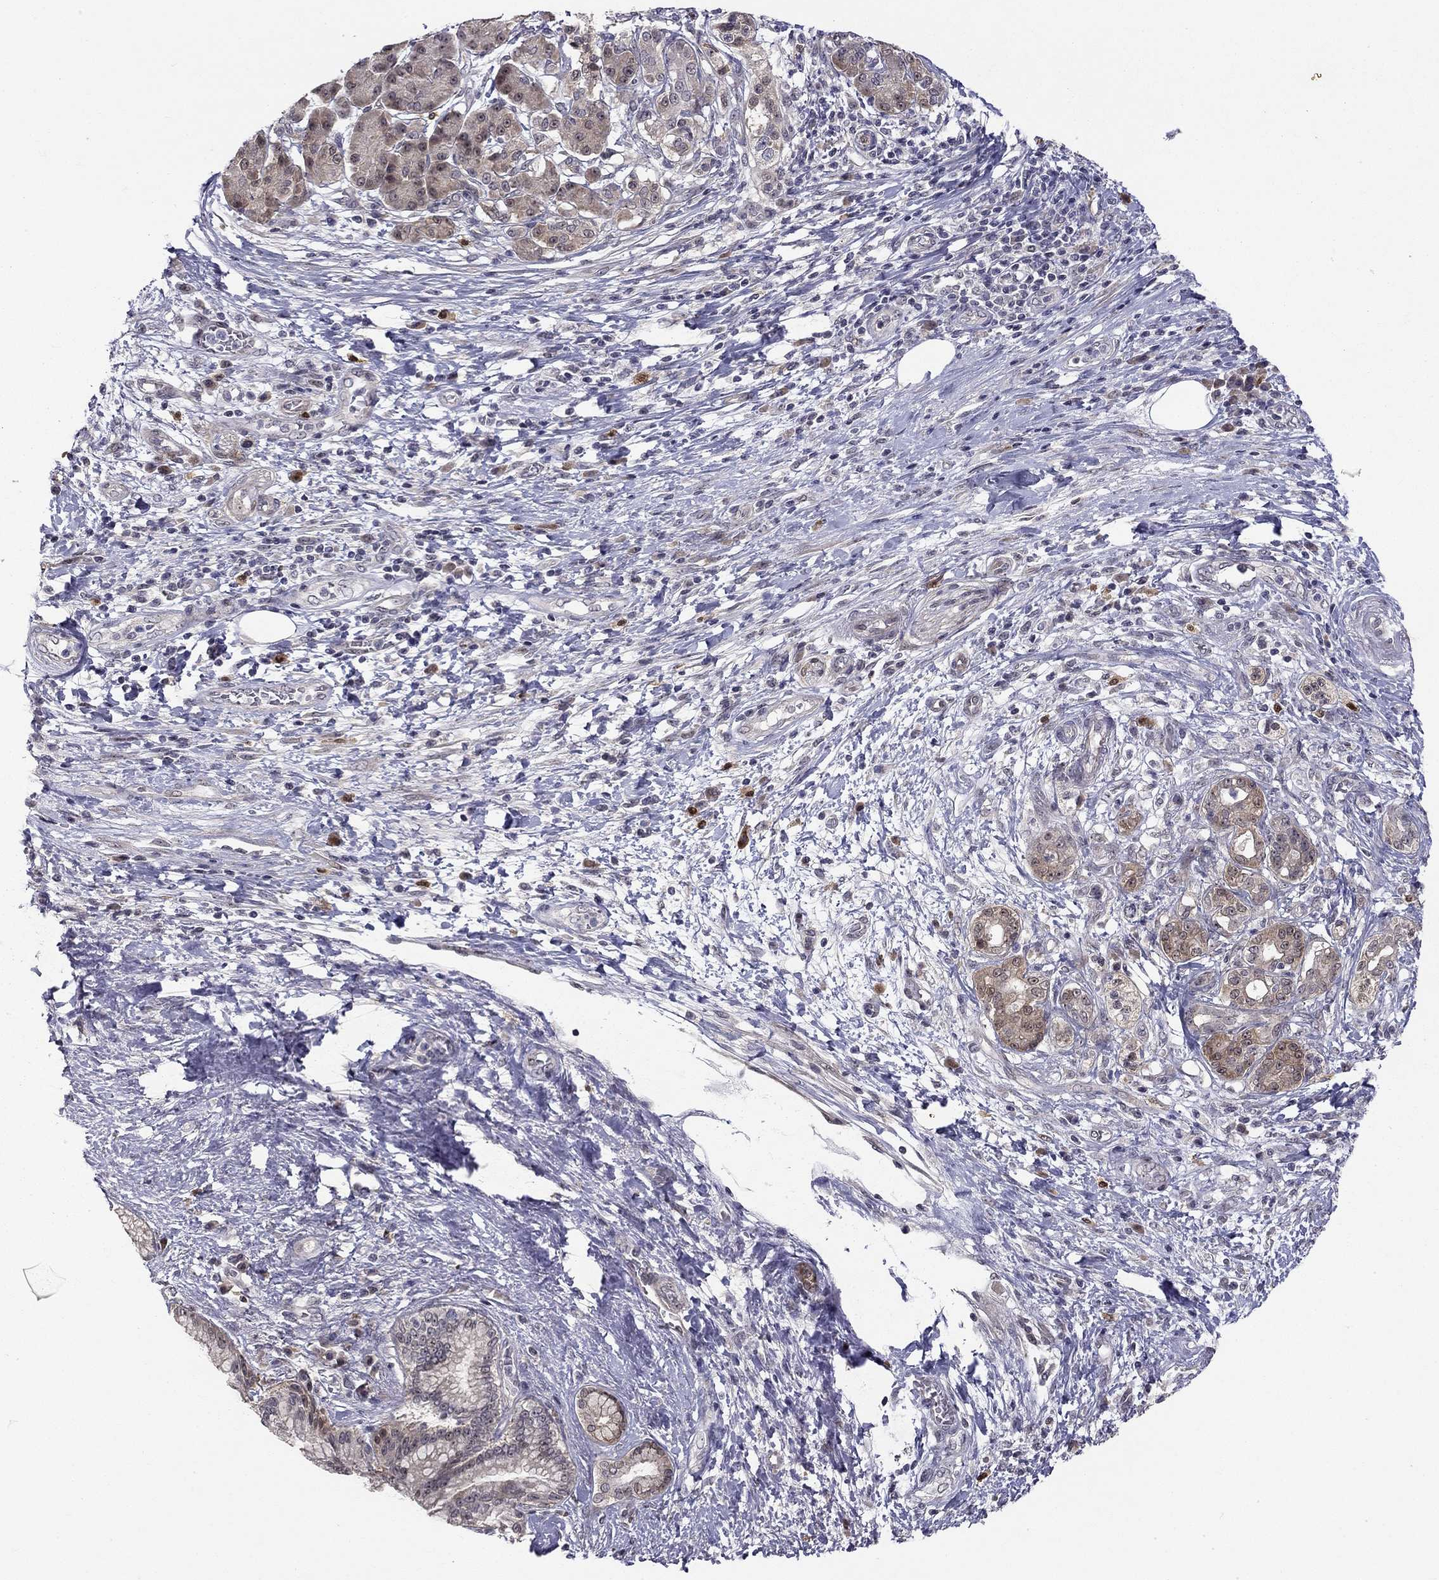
{"staining": {"intensity": "weak", "quantity": "25%-75%", "location": "nuclear"}, "tissue": "pancreatic cancer", "cell_type": "Tumor cells", "image_type": "cancer", "snomed": [{"axis": "morphology", "description": "Adenocarcinoma, NOS"}, {"axis": "topography", "description": "Pancreas"}], "caption": "This micrograph exhibits IHC staining of pancreatic cancer, with low weak nuclear positivity in approximately 25%-75% of tumor cells.", "gene": "STXBP6", "patient": {"sex": "female", "age": 73}}